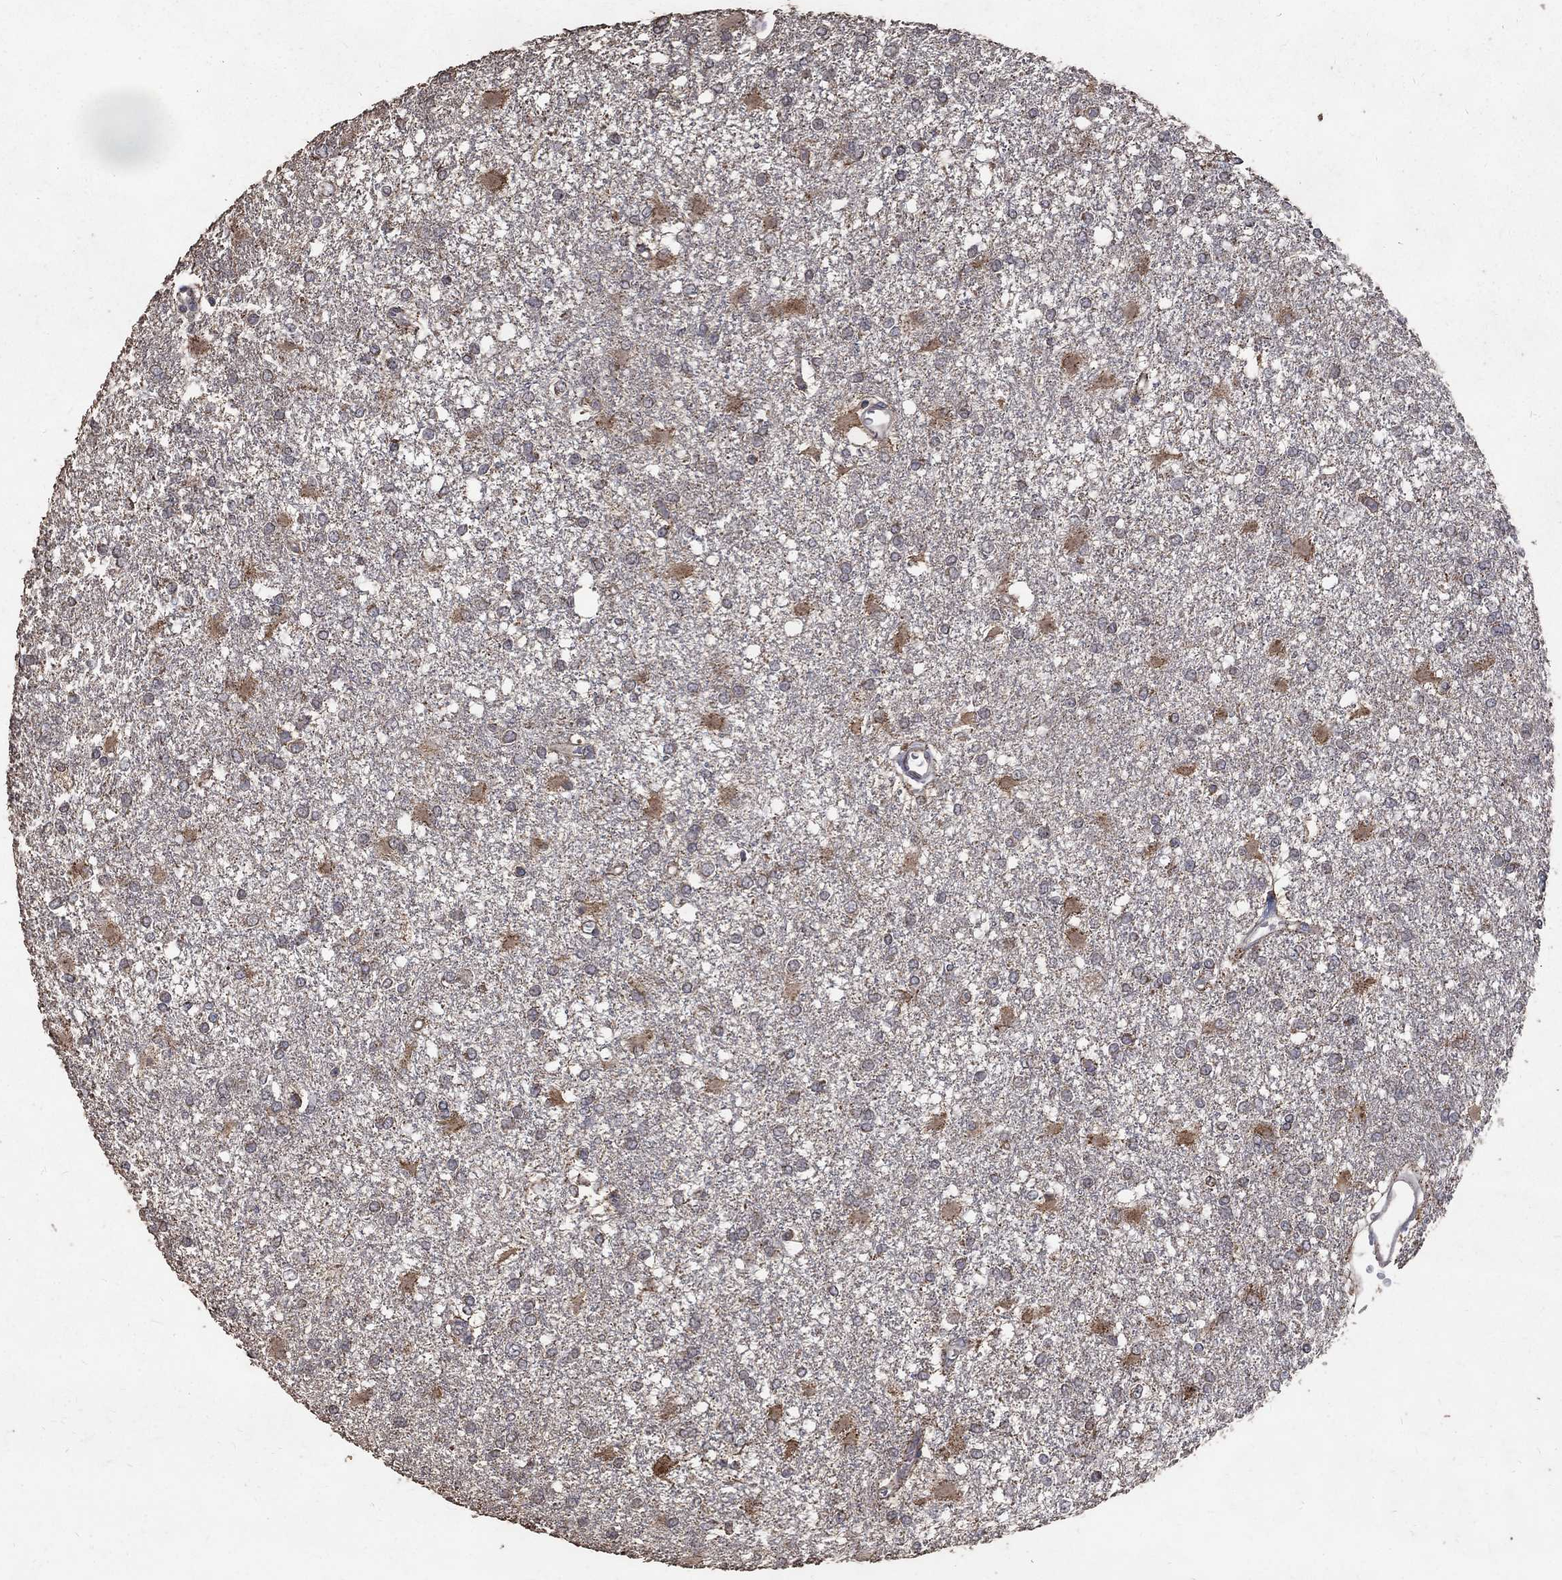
{"staining": {"intensity": "moderate", "quantity": "<25%", "location": "cytoplasmic/membranous"}, "tissue": "glioma", "cell_type": "Tumor cells", "image_type": "cancer", "snomed": [{"axis": "morphology", "description": "Glioma, malignant, High grade"}, {"axis": "topography", "description": "Cerebral cortex"}], "caption": "Human glioma stained with a brown dye reveals moderate cytoplasmic/membranous positive staining in approximately <25% of tumor cells.", "gene": "C17orf75", "patient": {"sex": "male", "age": 79}}